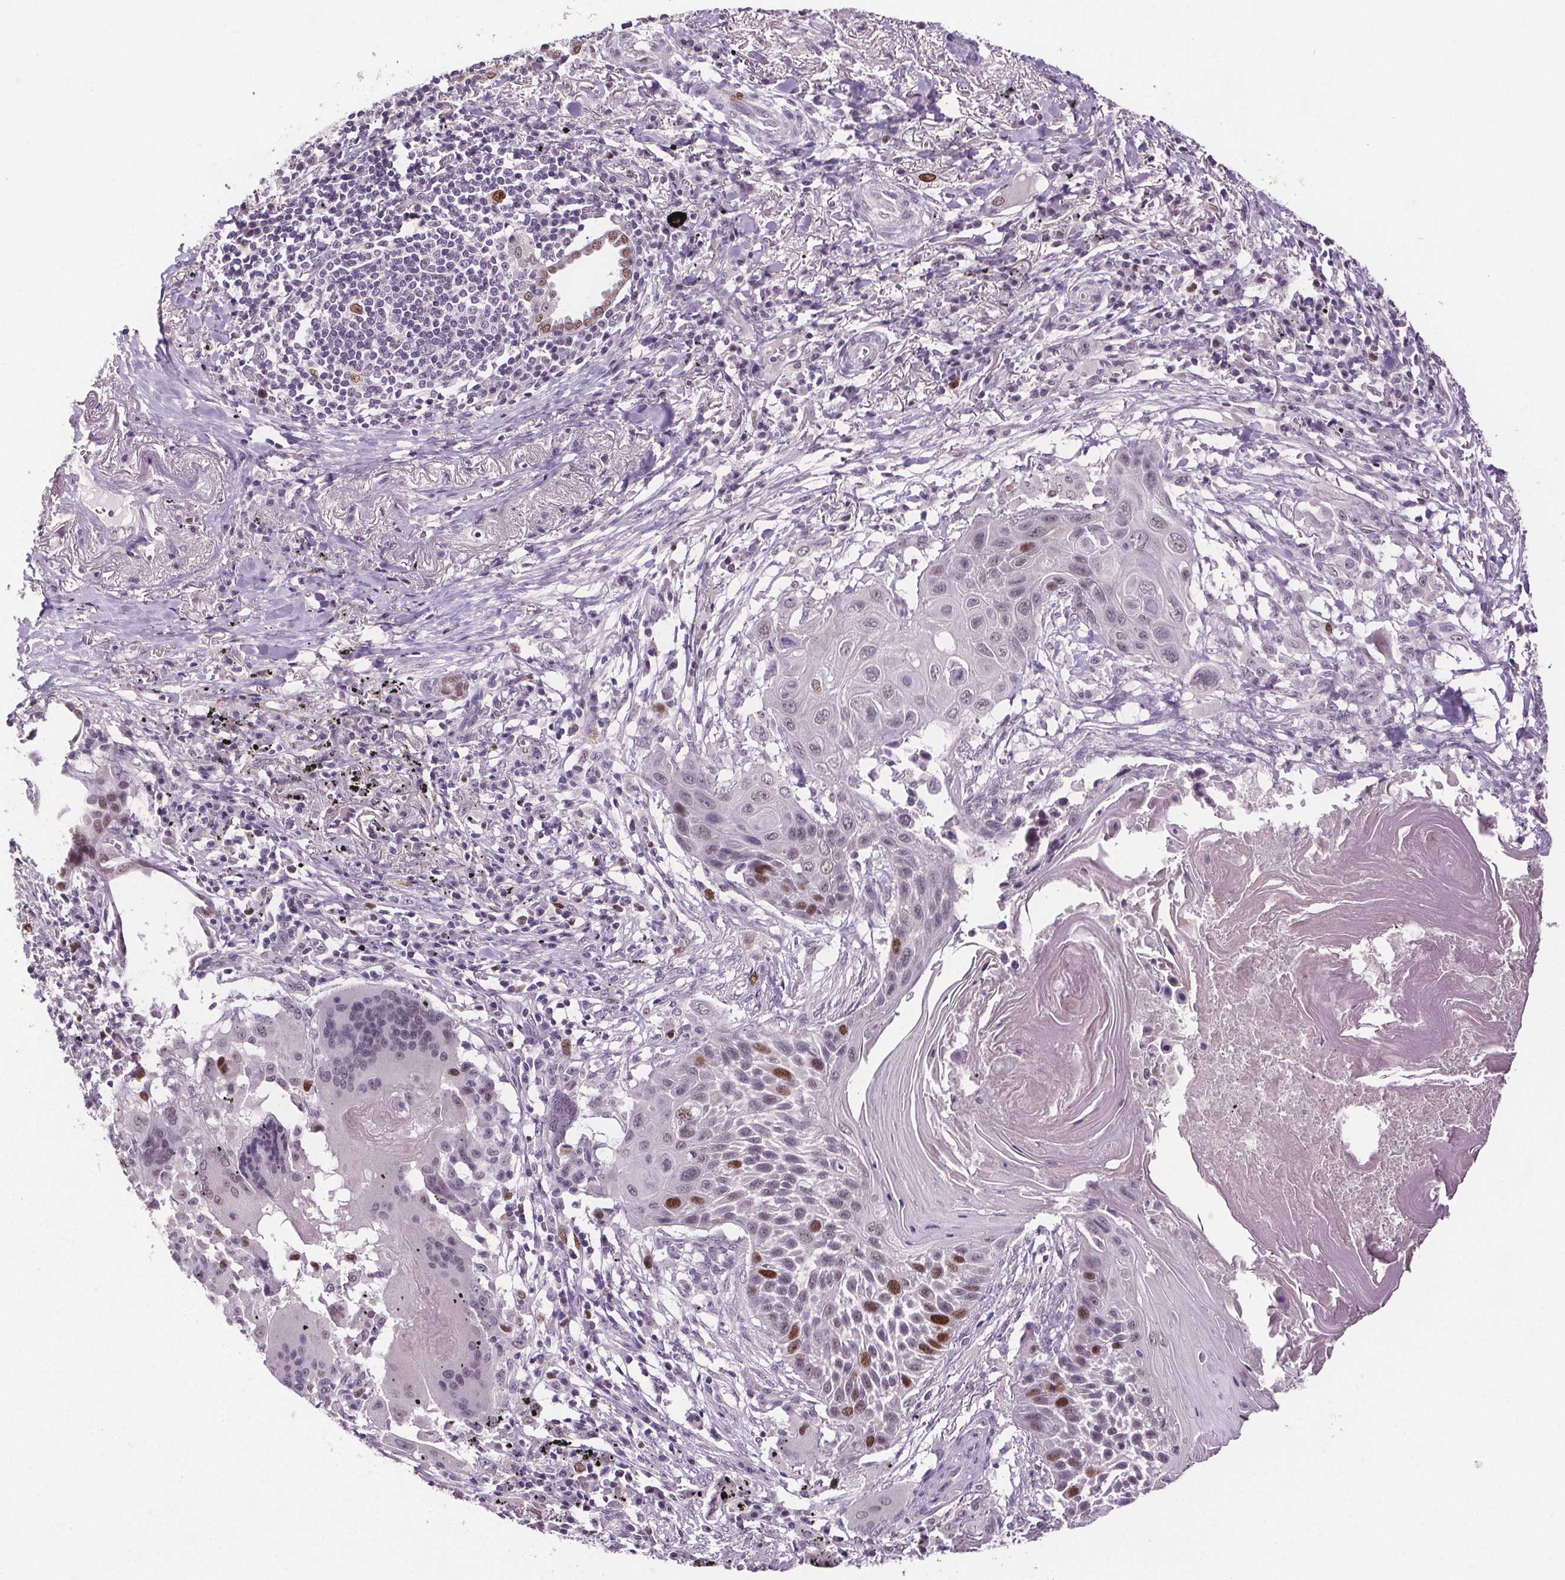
{"staining": {"intensity": "strong", "quantity": "<25%", "location": "nuclear"}, "tissue": "lung cancer", "cell_type": "Tumor cells", "image_type": "cancer", "snomed": [{"axis": "morphology", "description": "Squamous cell carcinoma, NOS"}, {"axis": "topography", "description": "Lung"}], "caption": "Squamous cell carcinoma (lung) stained with a protein marker demonstrates strong staining in tumor cells.", "gene": "CENPF", "patient": {"sex": "male", "age": 78}}